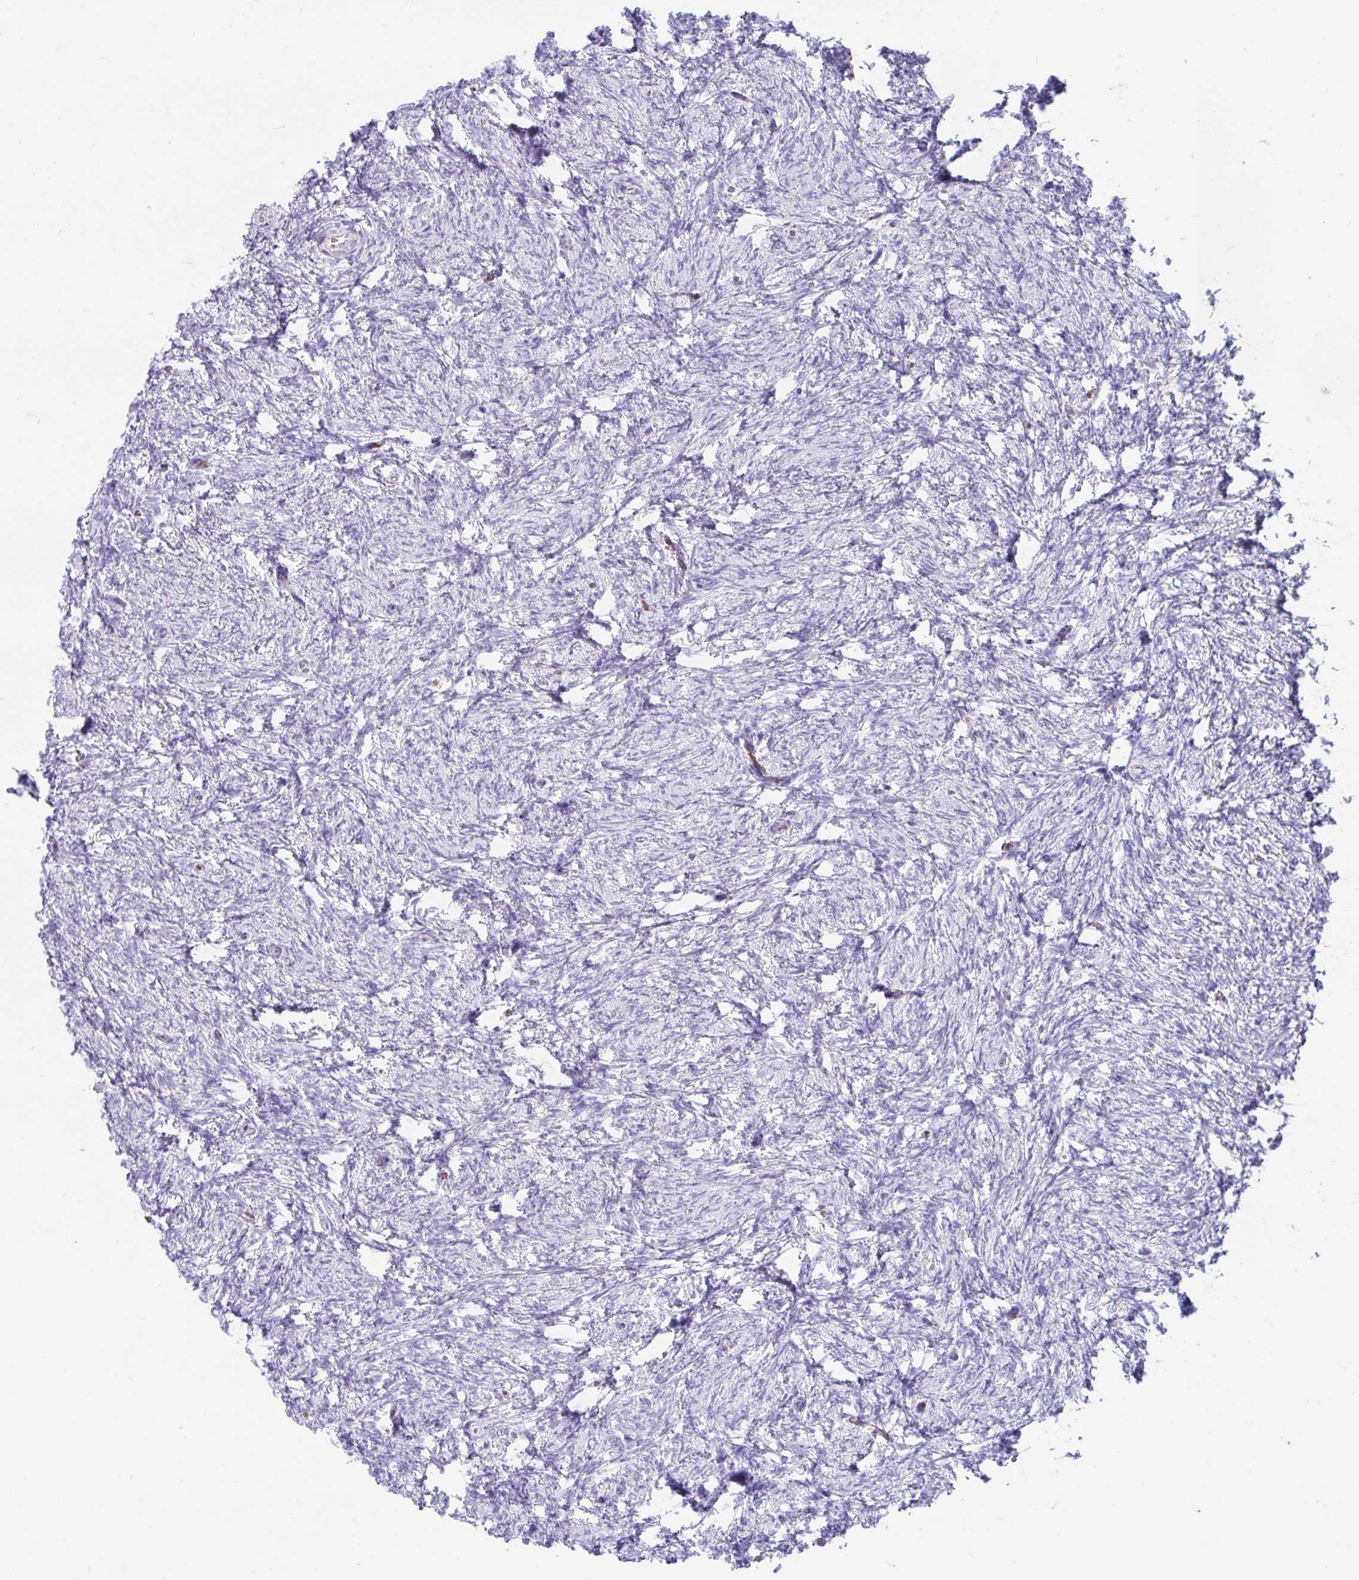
{"staining": {"intensity": "negative", "quantity": "none", "location": "none"}, "tissue": "ovary", "cell_type": "Ovarian stroma cells", "image_type": "normal", "snomed": [{"axis": "morphology", "description": "Normal tissue, NOS"}, {"axis": "topography", "description": "Ovary"}], "caption": "The image reveals no staining of ovarian stroma cells in benign ovary.", "gene": "CCSAP", "patient": {"sex": "female", "age": 41}}